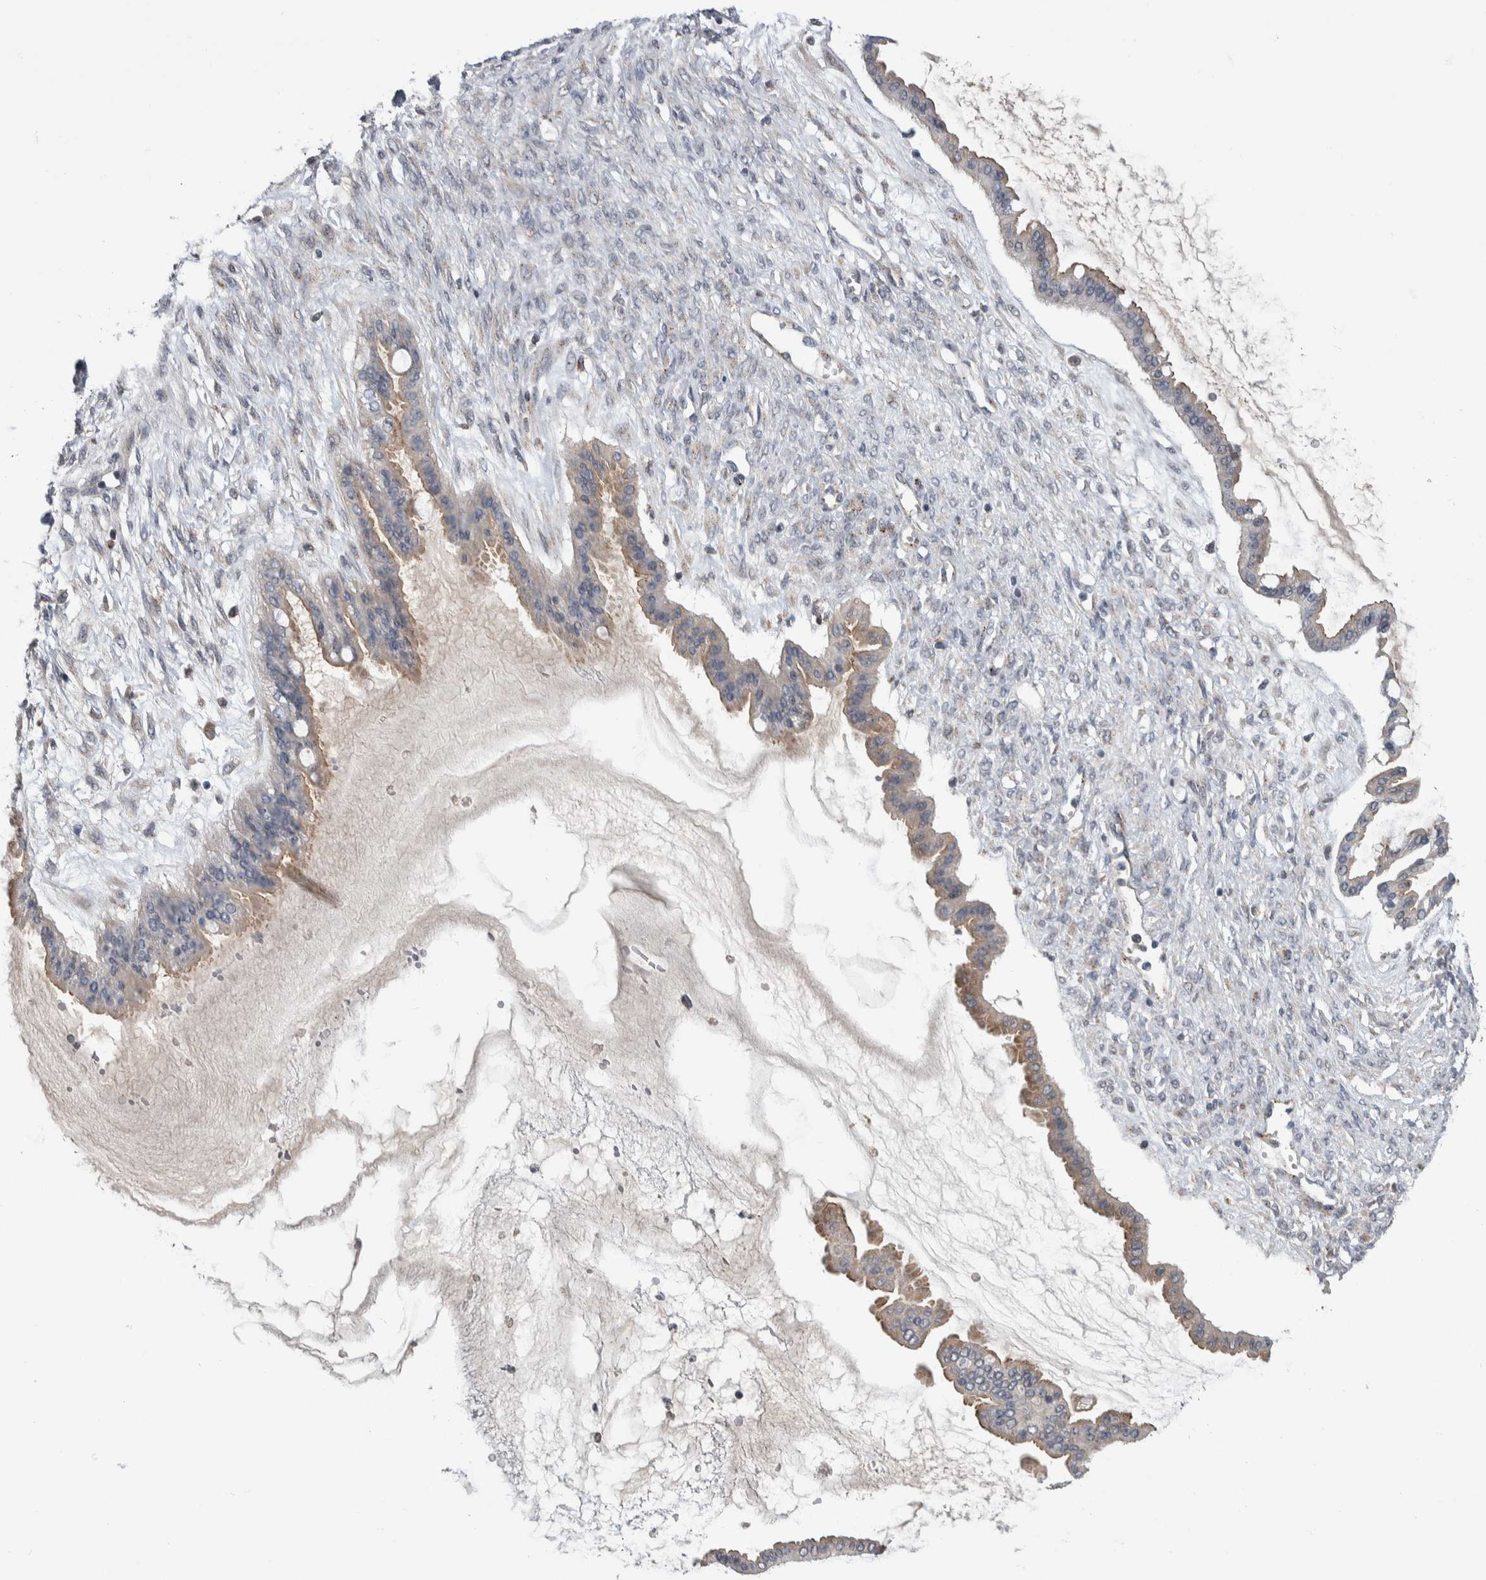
{"staining": {"intensity": "weak", "quantity": "25%-75%", "location": "cytoplasmic/membranous"}, "tissue": "ovarian cancer", "cell_type": "Tumor cells", "image_type": "cancer", "snomed": [{"axis": "morphology", "description": "Cystadenocarcinoma, mucinous, NOS"}, {"axis": "topography", "description": "Ovary"}], "caption": "A brown stain labels weak cytoplasmic/membranous positivity of a protein in mucinous cystadenocarcinoma (ovarian) tumor cells. The staining is performed using DAB brown chromogen to label protein expression. The nuclei are counter-stained blue using hematoxylin.", "gene": "FAM83G", "patient": {"sex": "female", "age": 73}}